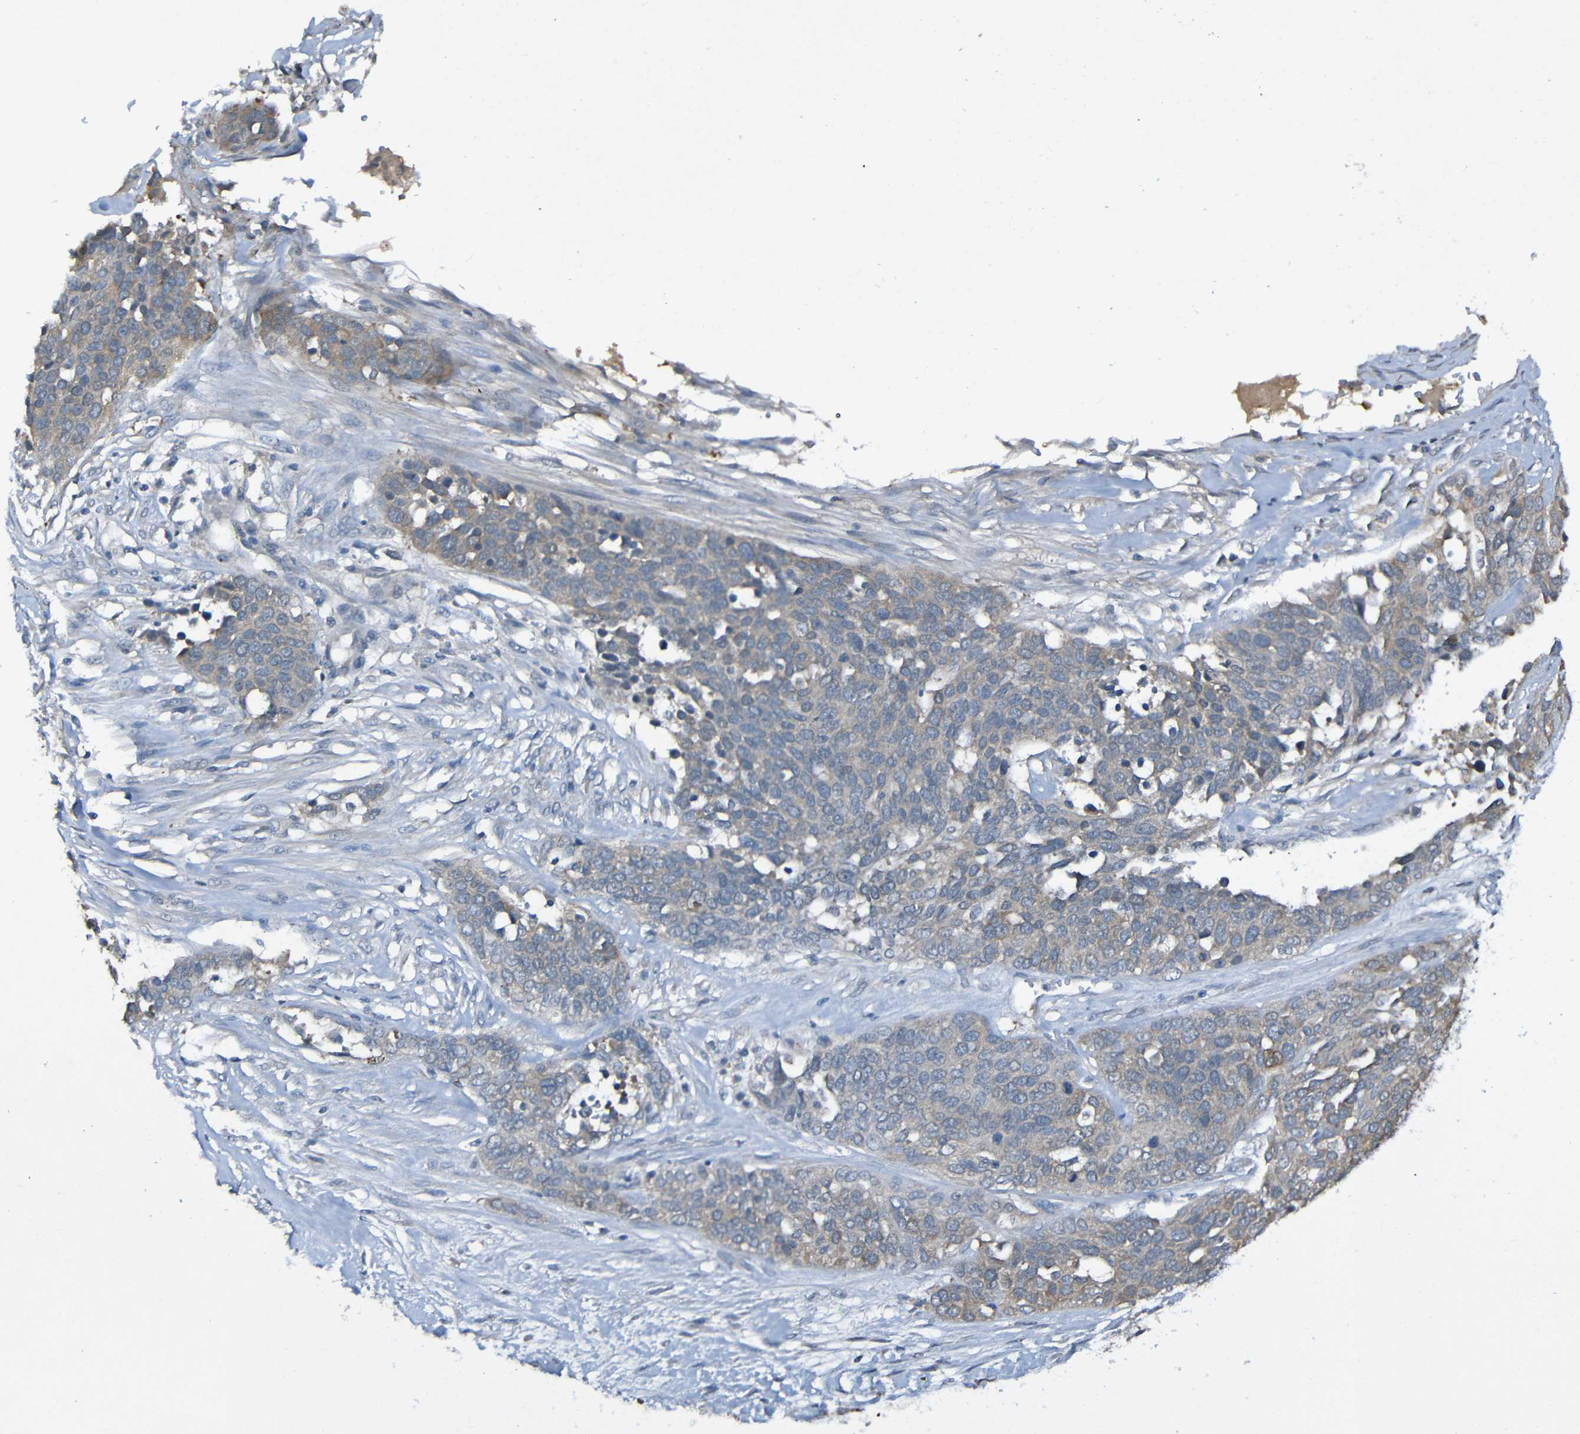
{"staining": {"intensity": "weak", "quantity": ">75%", "location": "cytoplasmic/membranous"}, "tissue": "ovarian cancer", "cell_type": "Tumor cells", "image_type": "cancer", "snomed": [{"axis": "morphology", "description": "Cystadenocarcinoma, serous, NOS"}, {"axis": "topography", "description": "Ovary"}], "caption": "Ovarian cancer stained with a protein marker shows weak staining in tumor cells.", "gene": "LRRC70", "patient": {"sex": "female", "age": 44}}